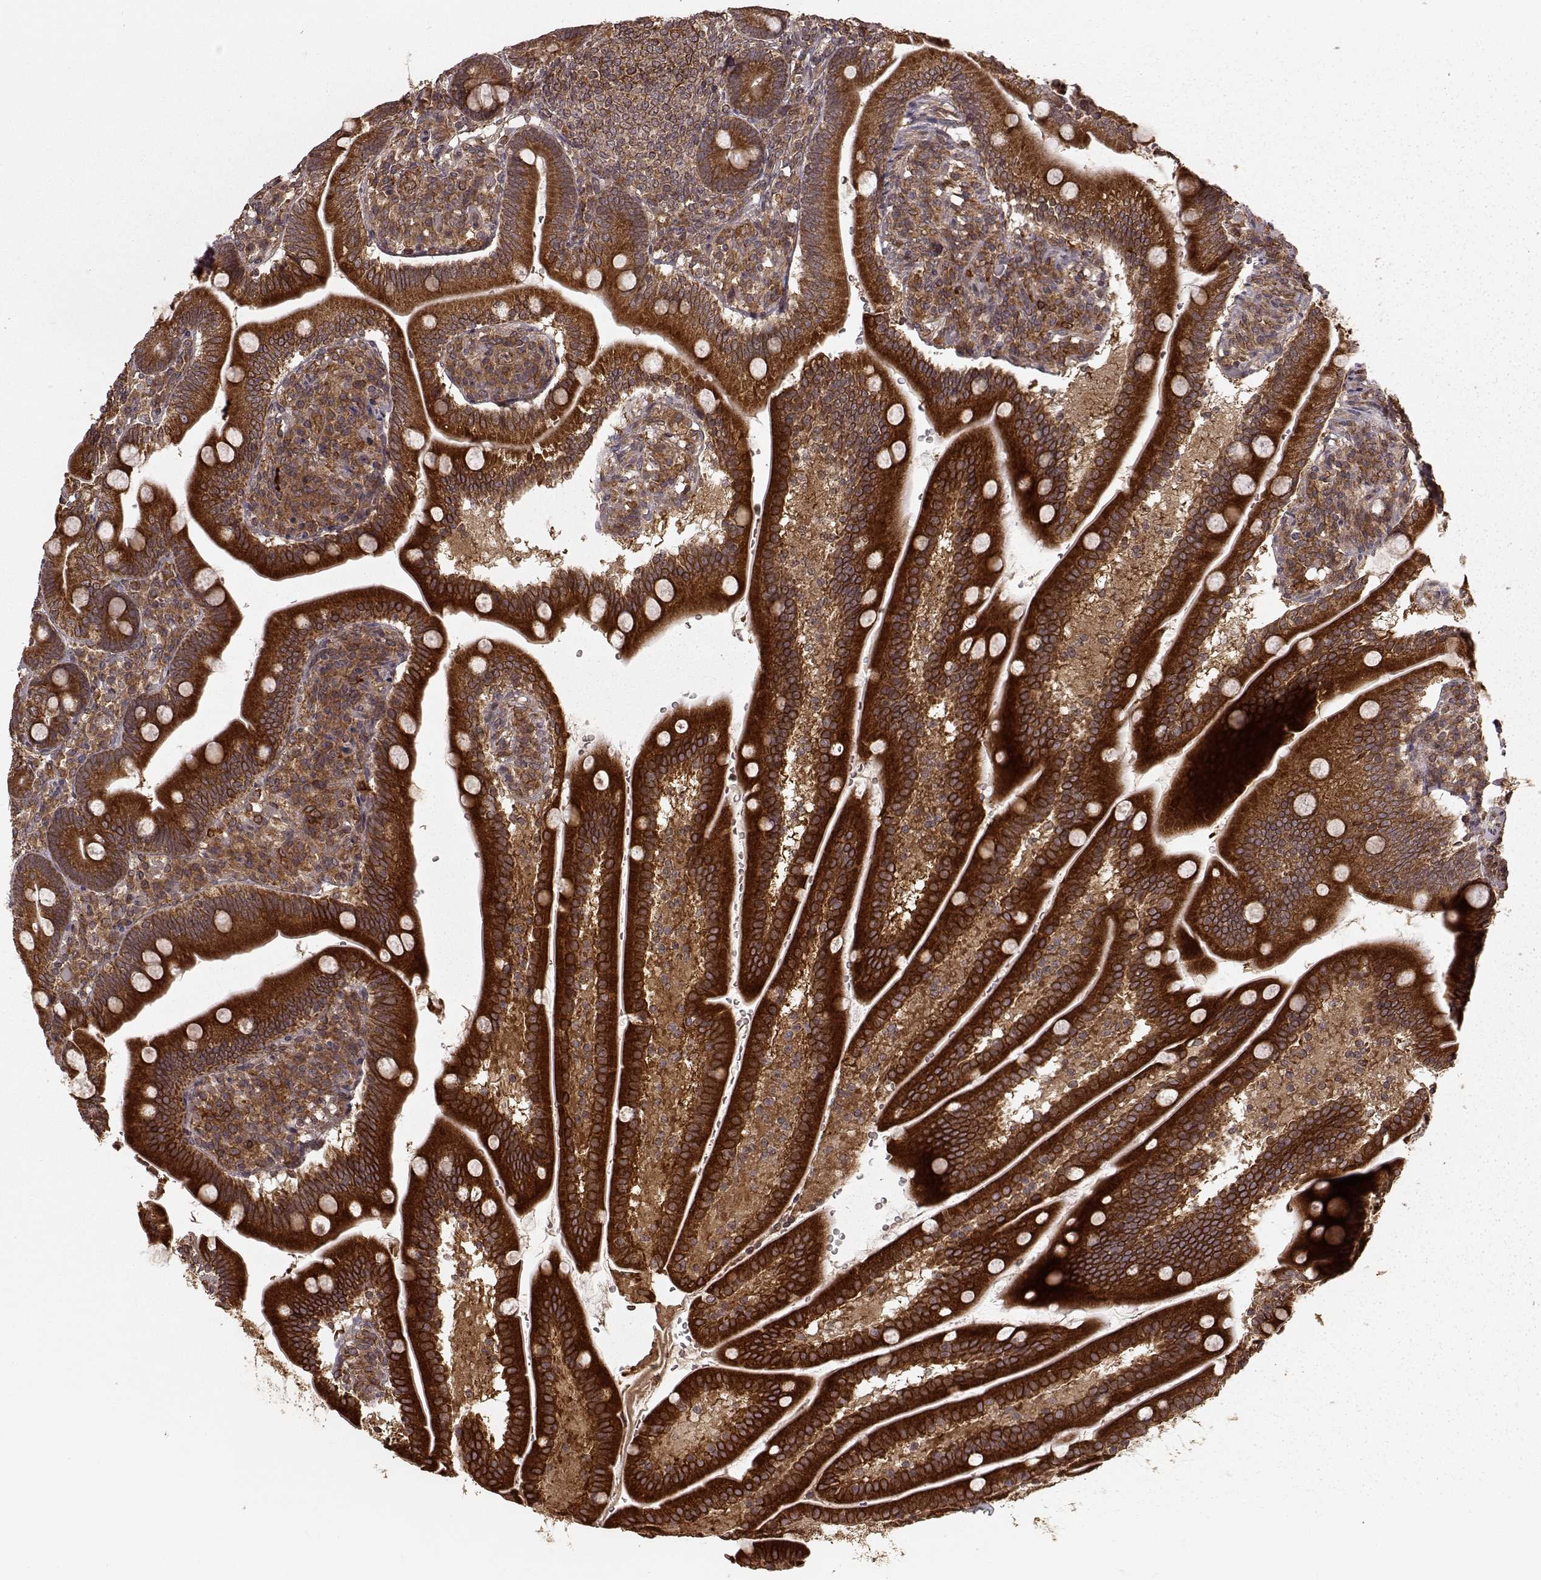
{"staining": {"intensity": "strong", "quantity": ">75%", "location": "cytoplasmic/membranous"}, "tissue": "duodenum", "cell_type": "Glandular cells", "image_type": "normal", "snomed": [{"axis": "morphology", "description": "Normal tissue, NOS"}, {"axis": "topography", "description": "Duodenum"}], "caption": "High-magnification brightfield microscopy of benign duodenum stained with DAB (brown) and counterstained with hematoxylin (blue). glandular cells exhibit strong cytoplasmic/membranous positivity is identified in about>75% of cells.", "gene": "AGPAT1", "patient": {"sex": "female", "age": 67}}